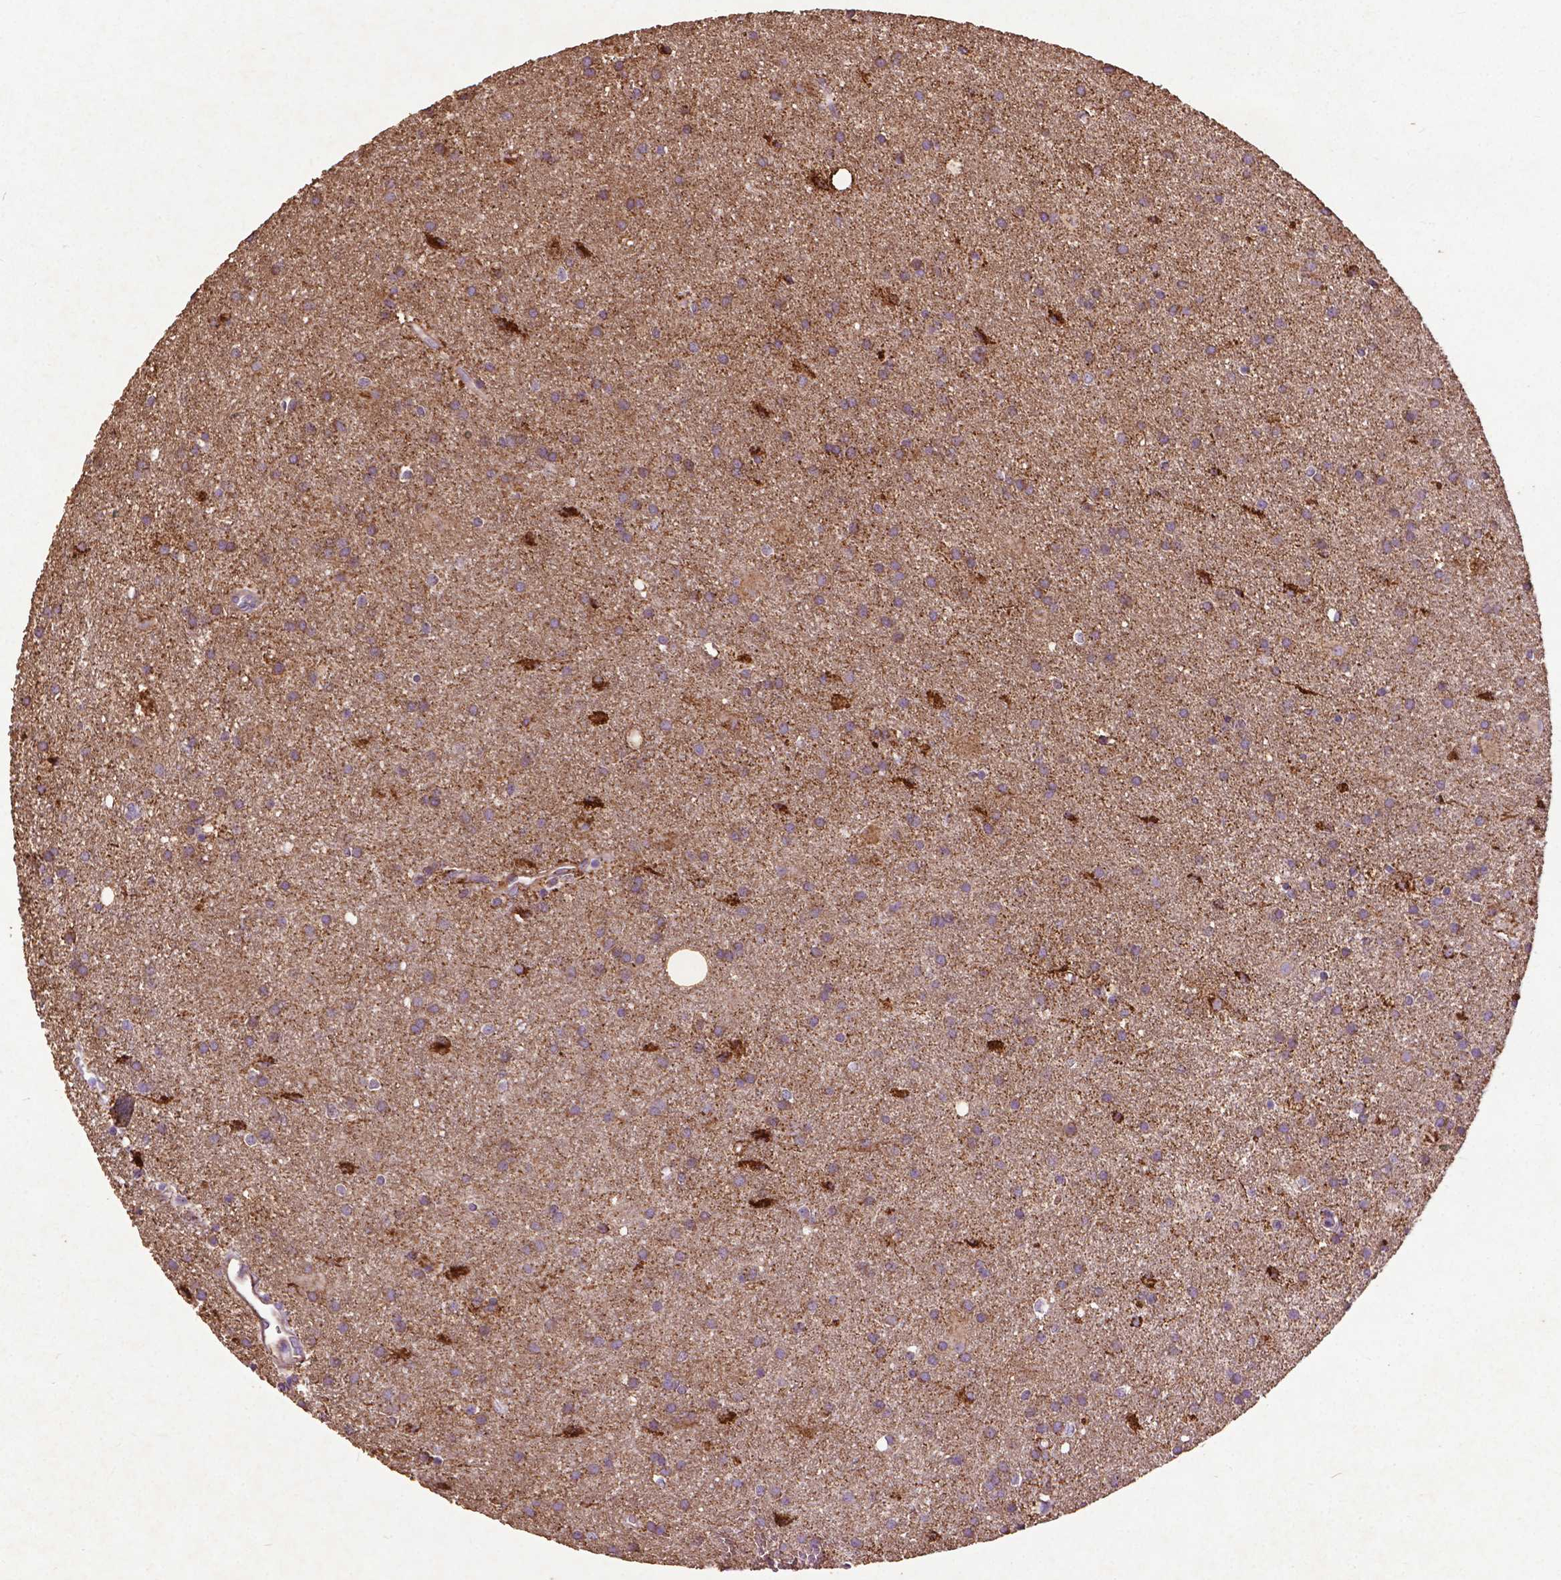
{"staining": {"intensity": "weak", "quantity": "25%-75%", "location": "cytoplasmic/membranous"}, "tissue": "glioma", "cell_type": "Tumor cells", "image_type": "cancer", "snomed": [{"axis": "morphology", "description": "Glioma, malignant, Low grade"}, {"axis": "topography", "description": "Brain"}], "caption": "Protein staining shows weak cytoplasmic/membranous positivity in approximately 25%-75% of tumor cells in malignant glioma (low-grade).", "gene": "THEGL", "patient": {"sex": "male", "age": 58}}